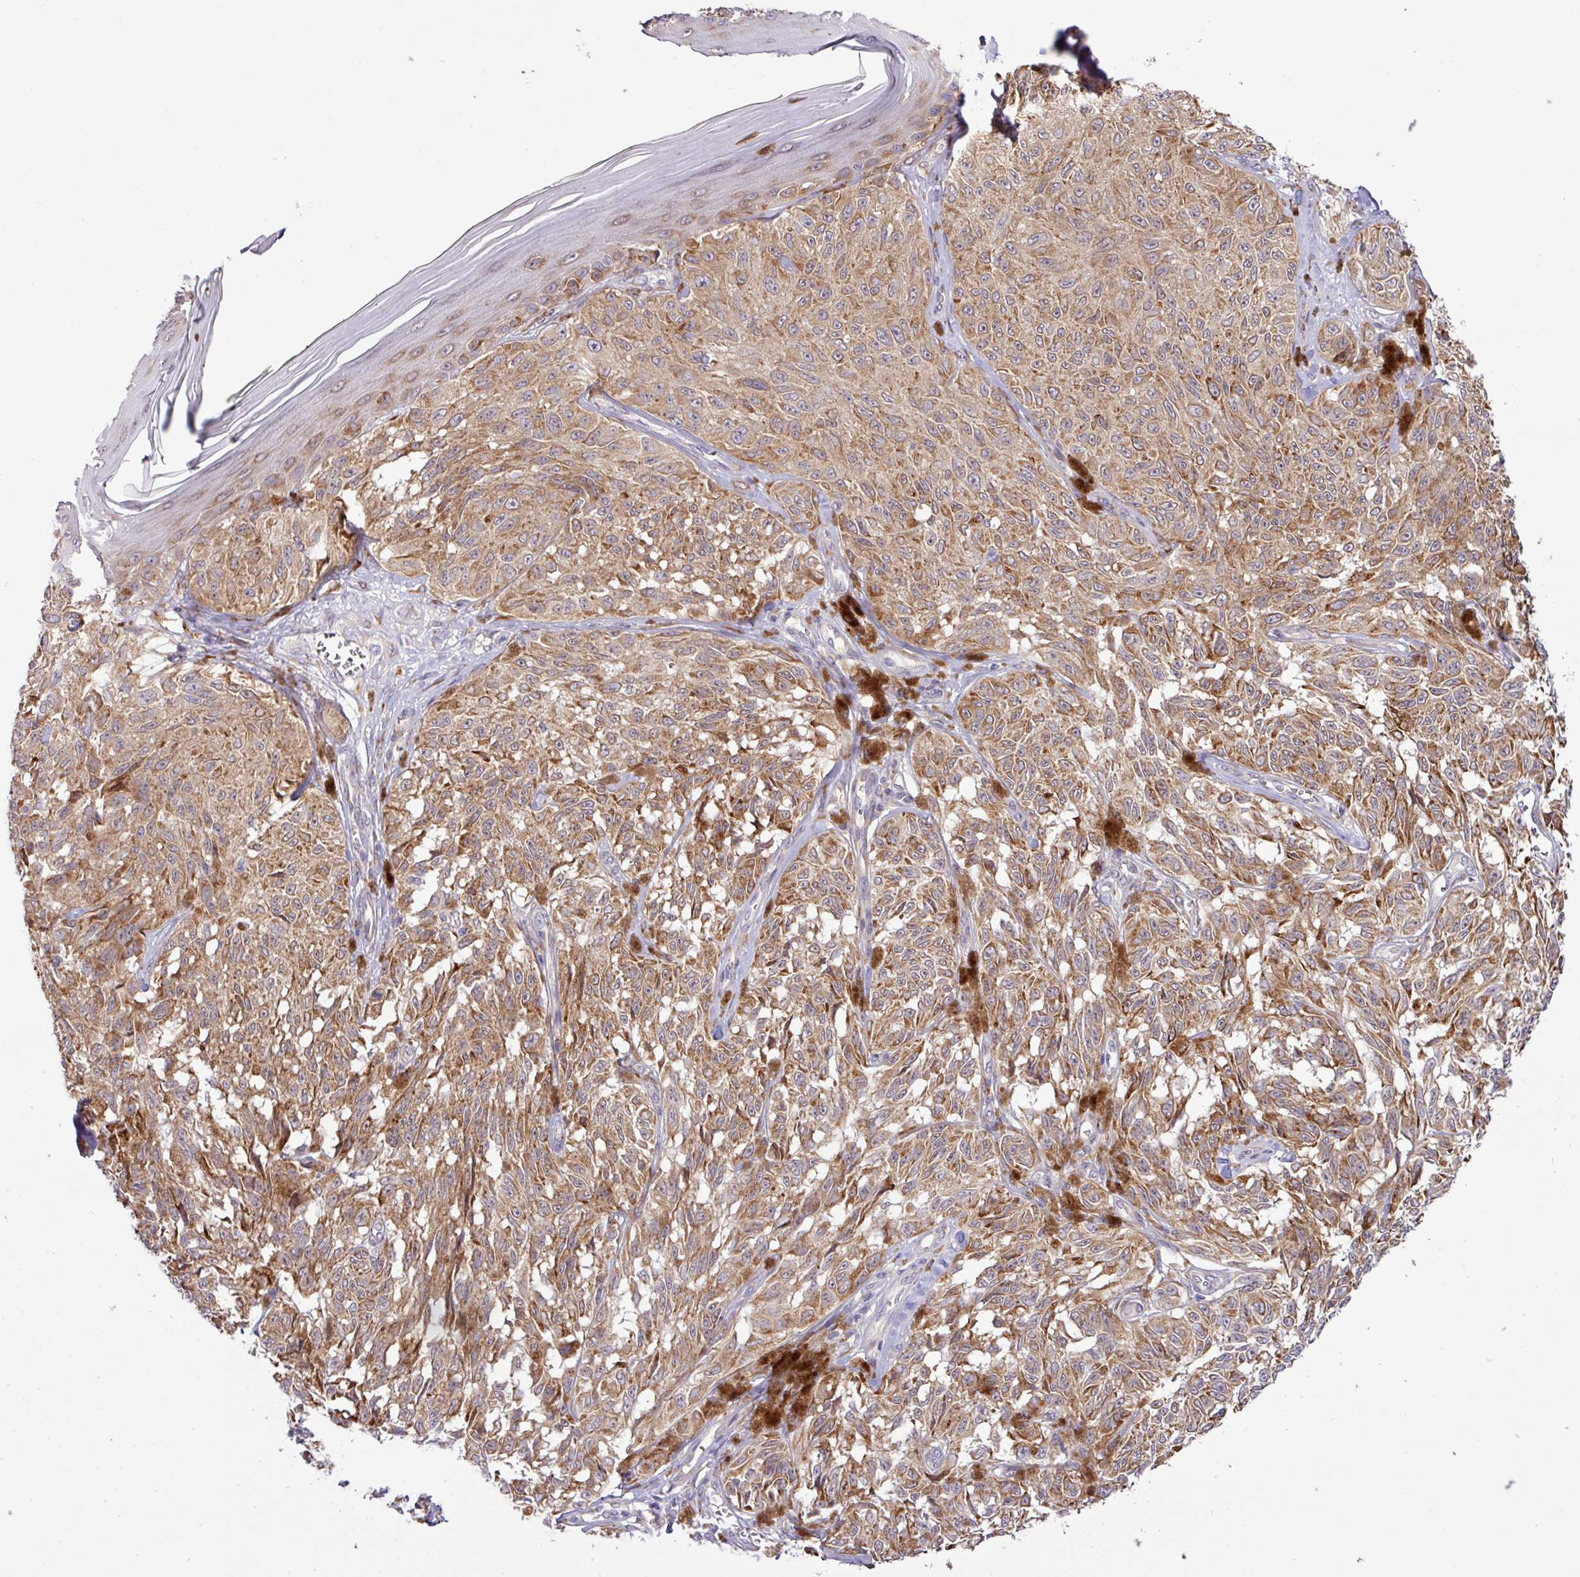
{"staining": {"intensity": "moderate", "quantity": ">75%", "location": "cytoplasmic/membranous"}, "tissue": "melanoma", "cell_type": "Tumor cells", "image_type": "cancer", "snomed": [{"axis": "morphology", "description": "Malignant melanoma, NOS"}, {"axis": "topography", "description": "Skin"}], "caption": "The immunohistochemical stain labels moderate cytoplasmic/membranous positivity in tumor cells of melanoma tissue. Using DAB (brown) and hematoxylin (blue) stains, captured at high magnification using brightfield microscopy.", "gene": "TM2D2", "patient": {"sex": "male", "age": 68}}